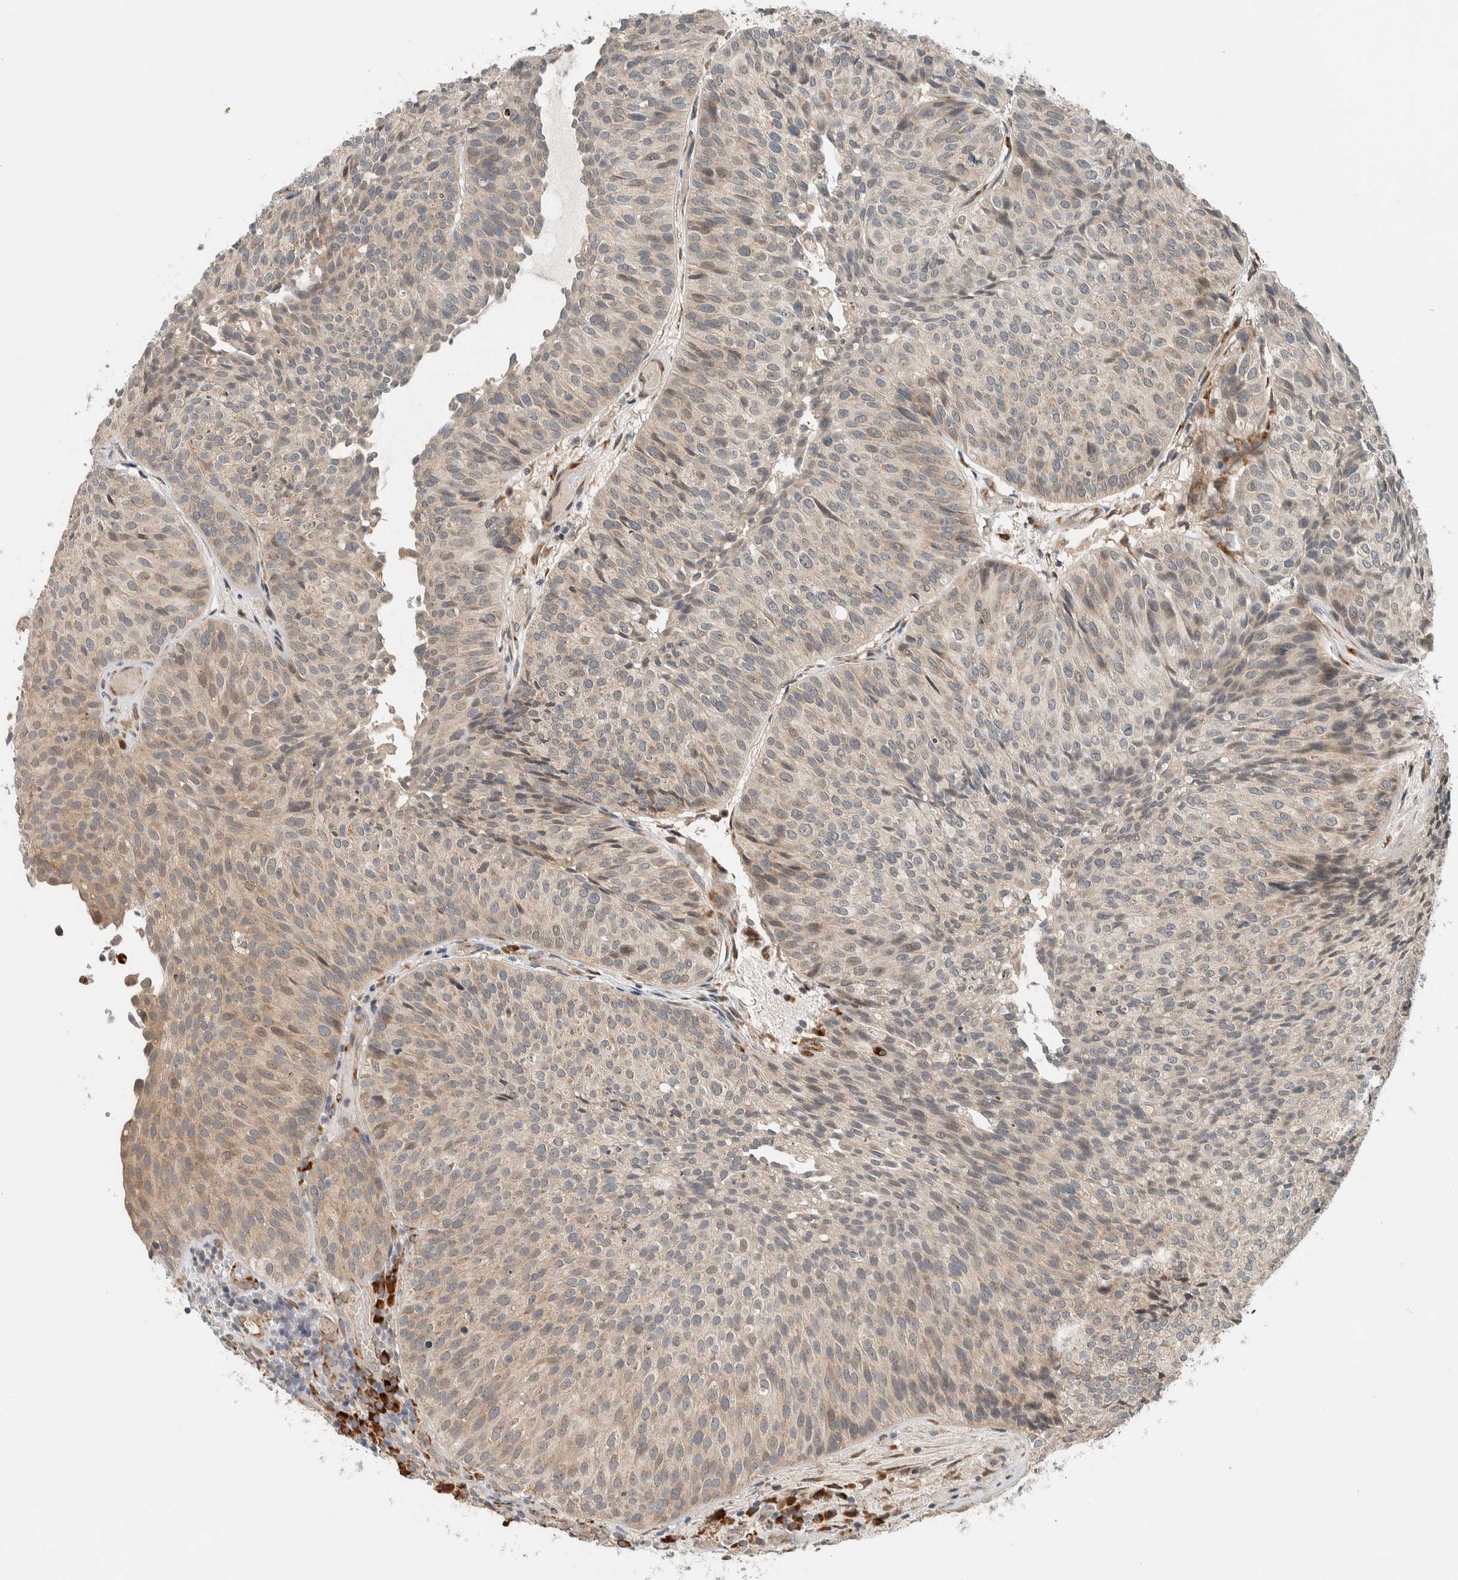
{"staining": {"intensity": "weak", "quantity": ">75%", "location": "cytoplasmic/membranous"}, "tissue": "urothelial cancer", "cell_type": "Tumor cells", "image_type": "cancer", "snomed": [{"axis": "morphology", "description": "Urothelial carcinoma, Low grade"}, {"axis": "topography", "description": "Urinary bladder"}], "caption": "IHC image of human low-grade urothelial carcinoma stained for a protein (brown), which exhibits low levels of weak cytoplasmic/membranous staining in about >75% of tumor cells.", "gene": "CTBP2", "patient": {"sex": "male", "age": 86}}